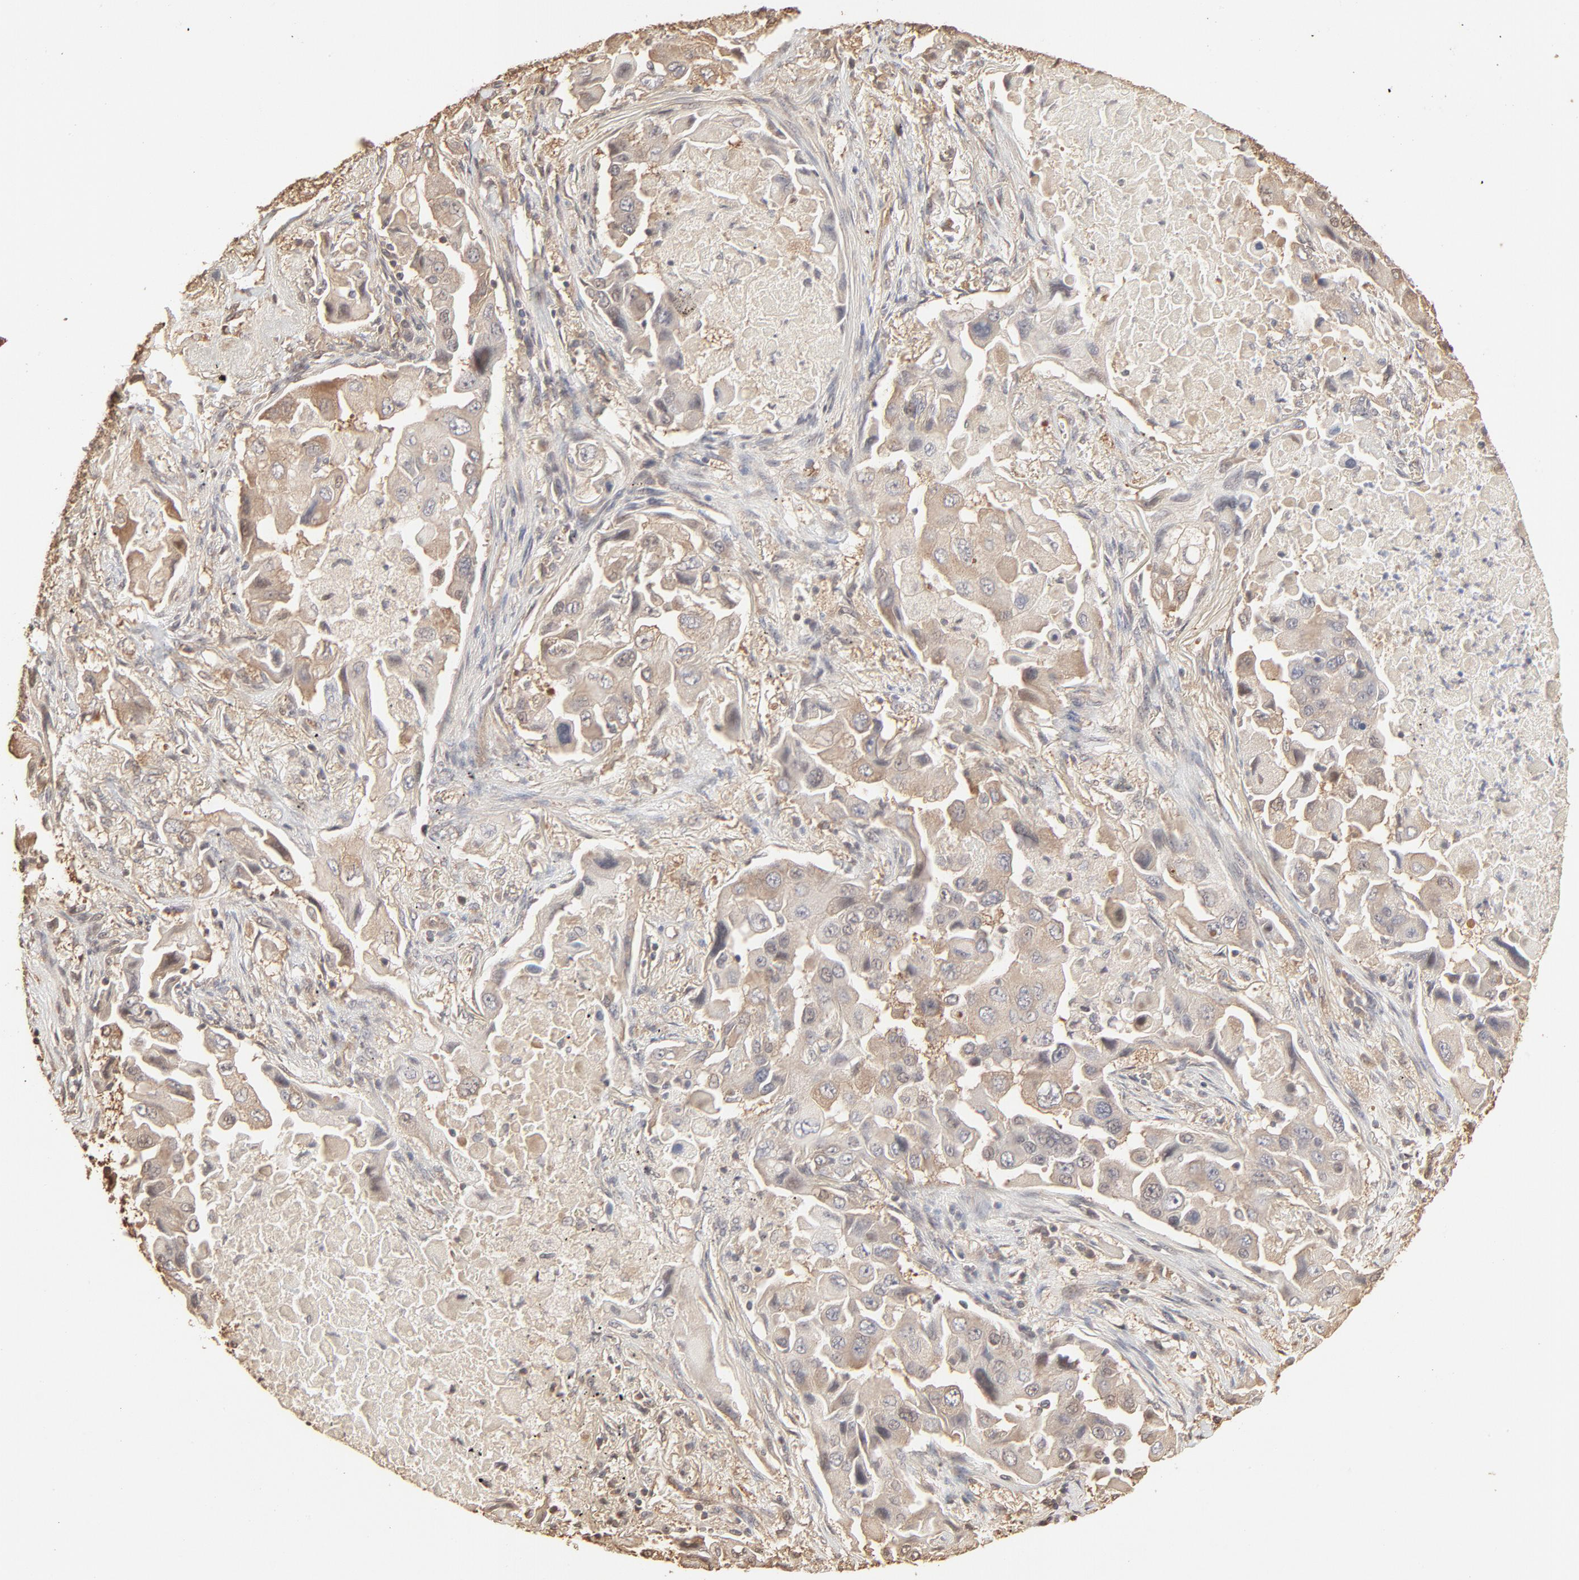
{"staining": {"intensity": "weak", "quantity": ">75%", "location": "cytoplasmic/membranous"}, "tissue": "lung cancer", "cell_type": "Tumor cells", "image_type": "cancer", "snomed": [{"axis": "morphology", "description": "Adenocarcinoma, NOS"}, {"axis": "topography", "description": "Lung"}], "caption": "Immunohistochemistry of adenocarcinoma (lung) demonstrates low levels of weak cytoplasmic/membranous staining in approximately >75% of tumor cells.", "gene": "PPP2CA", "patient": {"sex": "female", "age": 65}}